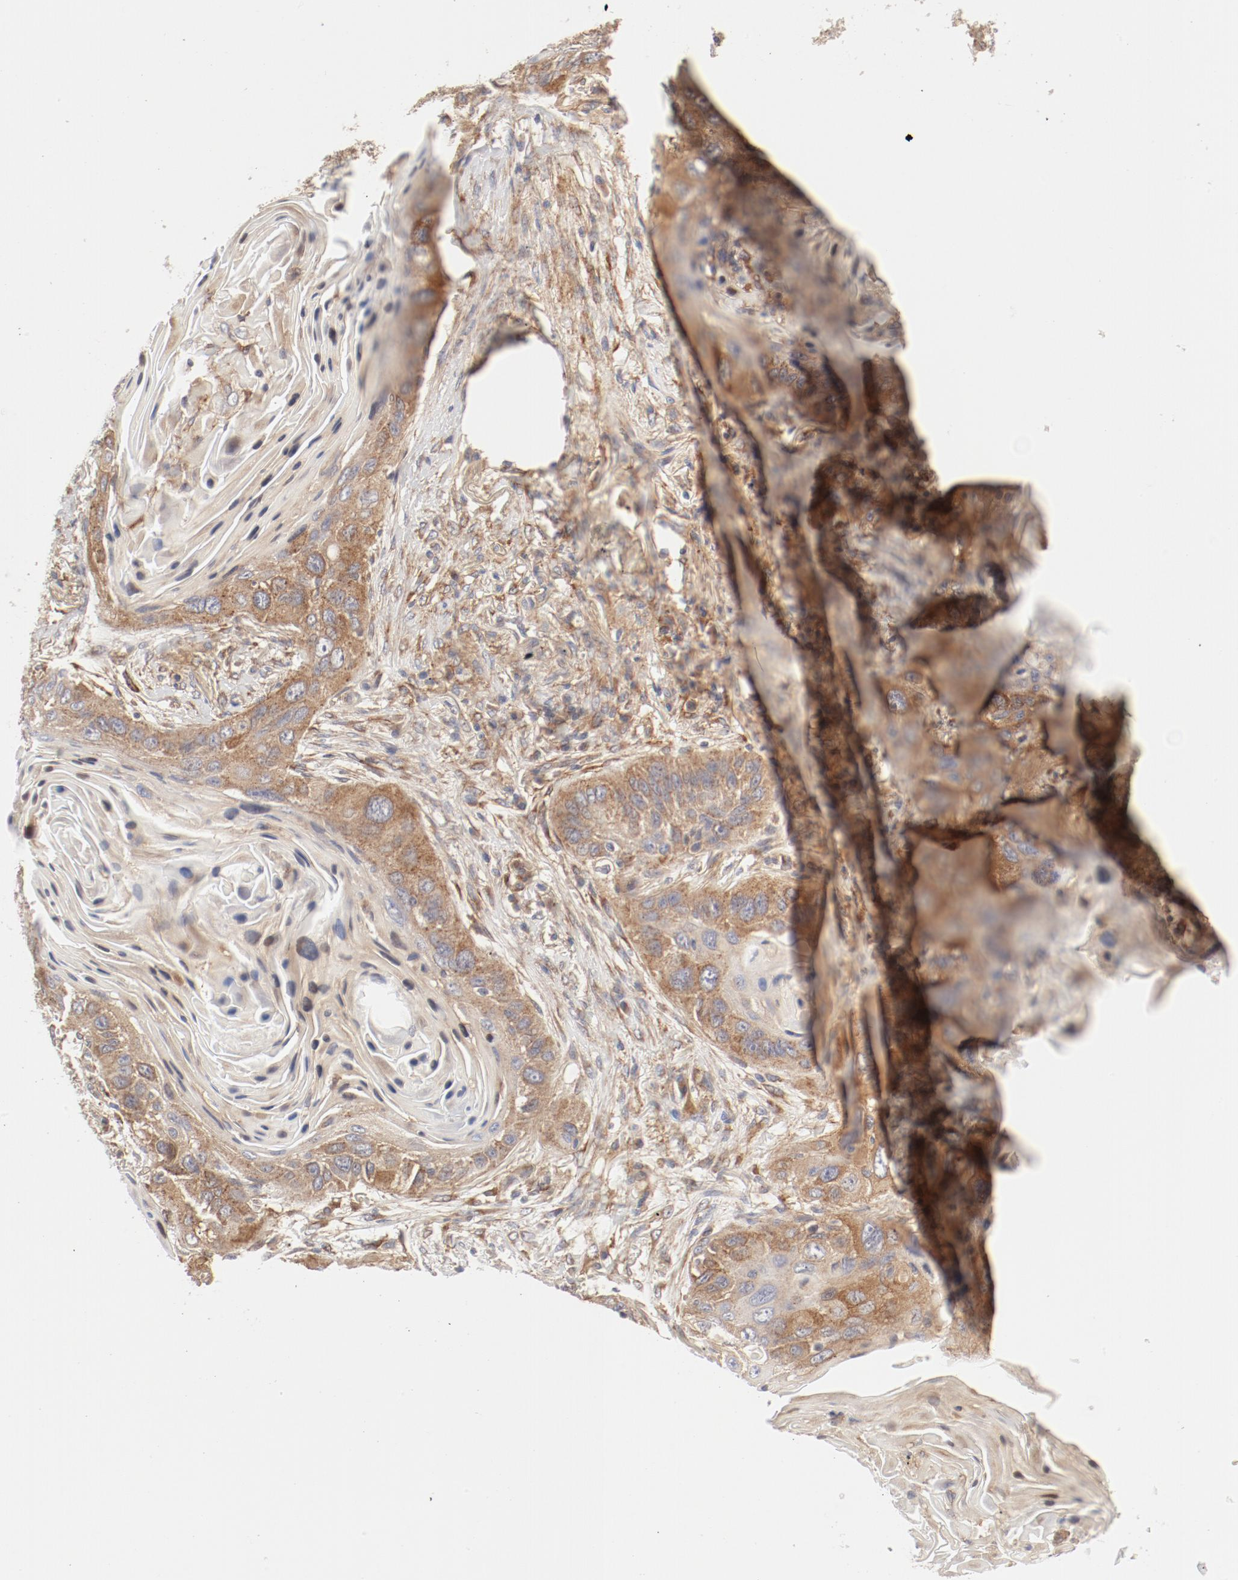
{"staining": {"intensity": "moderate", "quantity": "25%-75%", "location": "cytoplasmic/membranous"}, "tissue": "lung cancer", "cell_type": "Tumor cells", "image_type": "cancer", "snomed": [{"axis": "morphology", "description": "Squamous cell carcinoma, NOS"}, {"axis": "topography", "description": "Lung"}], "caption": "The photomicrograph displays immunohistochemical staining of lung cancer (squamous cell carcinoma). There is moderate cytoplasmic/membranous positivity is appreciated in about 25%-75% of tumor cells.", "gene": "AP2A1", "patient": {"sex": "female", "age": 67}}